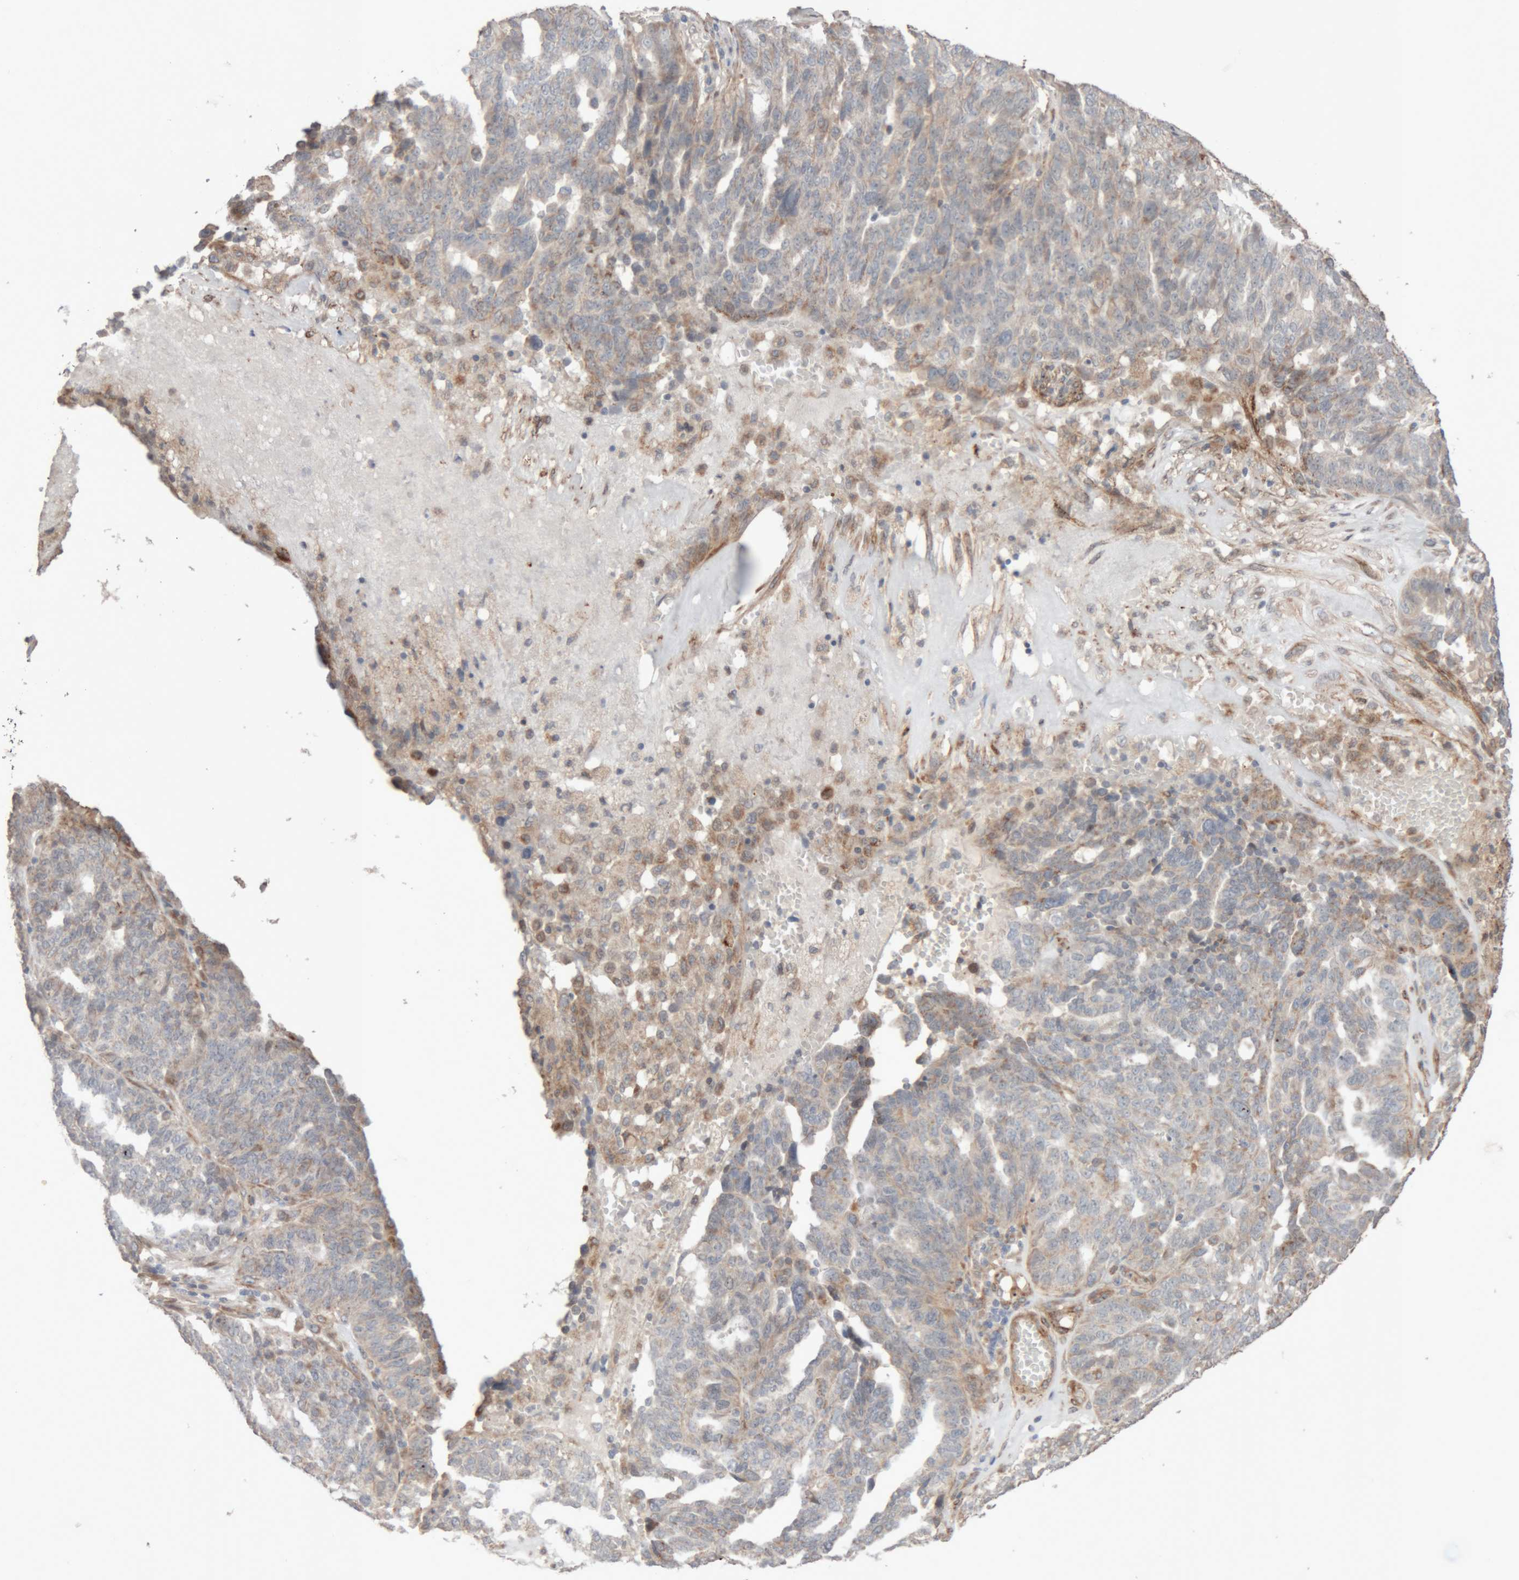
{"staining": {"intensity": "weak", "quantity": "<25%", "location": "cytoplasmic/membranous"}, "tissue": "ovarian cancer", "cell_type": "Tumor cells", "image_type": "cancer", "snomed": [{"axis": "morphology", "description": "Cystadenocarcinoma, serous, NOS"}, {"axis": "topography", "description": "Ovary"}], "caption": "DAB immunohistochemical staining of ovarian cancer displays no significant staining in tumor cells.", "gene": "RAB32", "patient": {"sex": "female", "age": 59}}